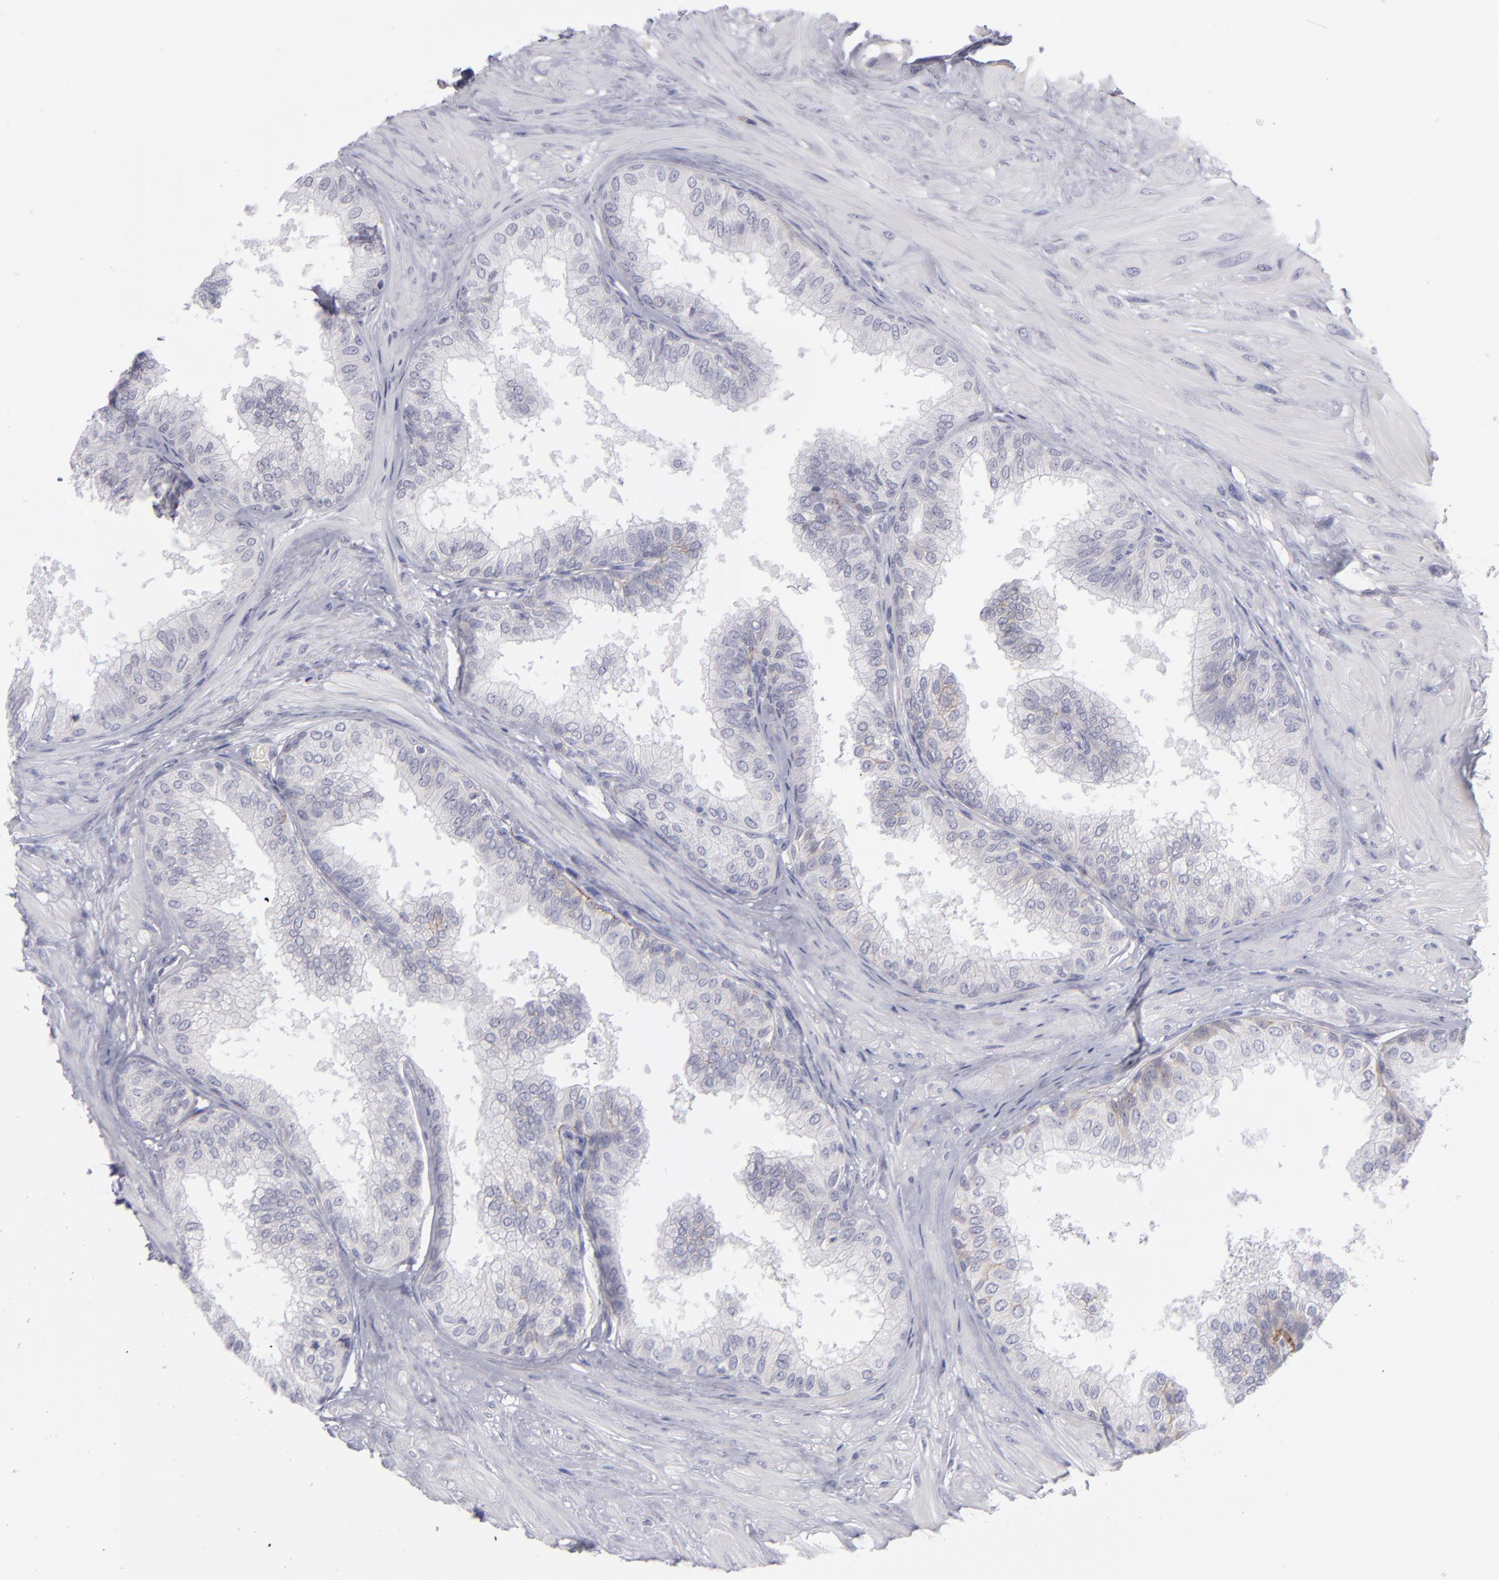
{"staining": {"intensity": "negative", "quantity": "none", "location": "none"}, "tissue": "prostate", "cell_type": "Glandular cells", "image_type": "normal", "snomed": [{"axis": "morphology", "description": "Normal tissue, NOS"}, {"axis": "topography", "description": "Prostate"}], "caption": "DAB immunohistochemical staining of normal prostate displays no significant expression in glandular cells.", "gene": "ITGB4", "patient": {"sex": "male", "age": 60}}